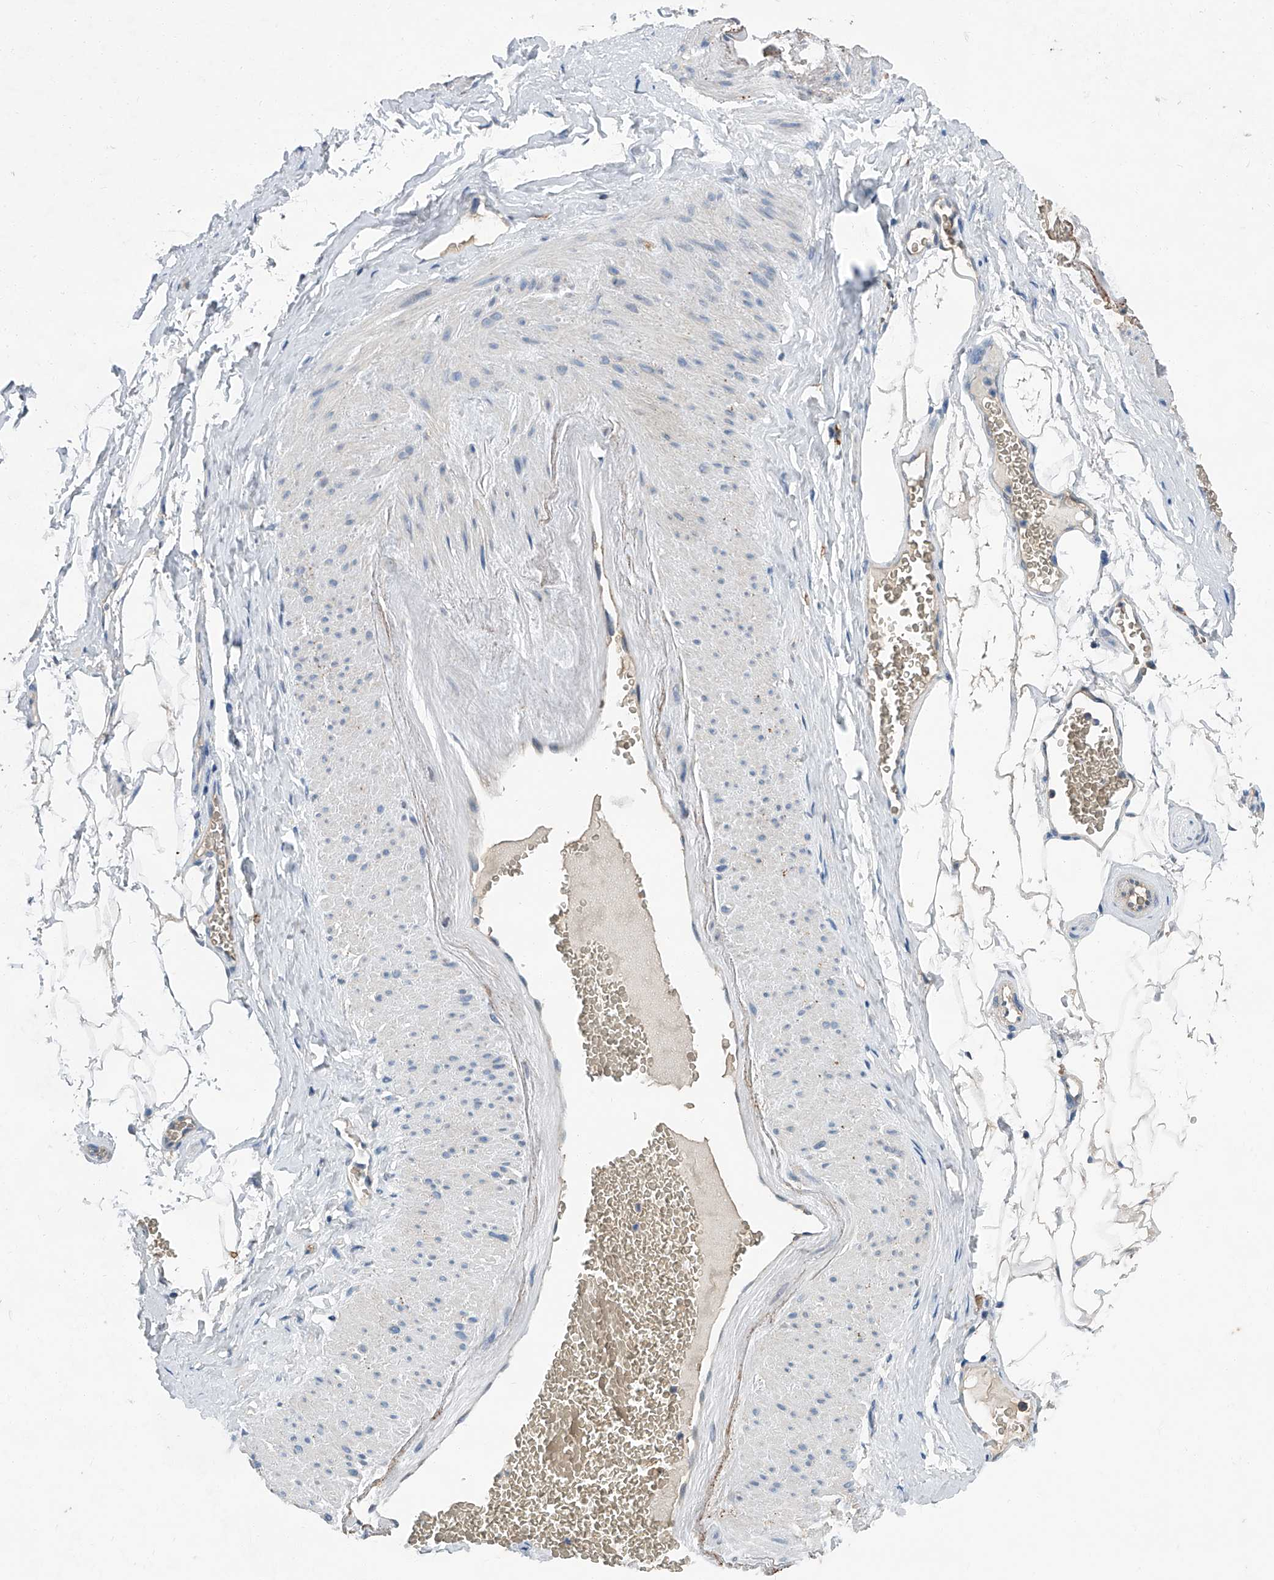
{"staining": {"intensity": "negative", "quantity": "none", "location": "none"}, "tissue": "adipose tissue", "cell_type": "Adipocytes", "image_type": "normal", "snomed": [{"axis": "morphology", "description": "Normal tissue, NOS"}, {"axis": "morphology", "description": "Adenocarcinoma, Low grade"}, {"axis": "topography", "description": "Prostate"}, {"axis": "topography", "description": "Peripheral nerve tissue"}], "caption": "DAB immunohistochemical staining of benign human adipose tissue demonstrates no significant staining in adipocytes.", "gene": "CLK1", "patient": {"sex": "male", "age": 63}}